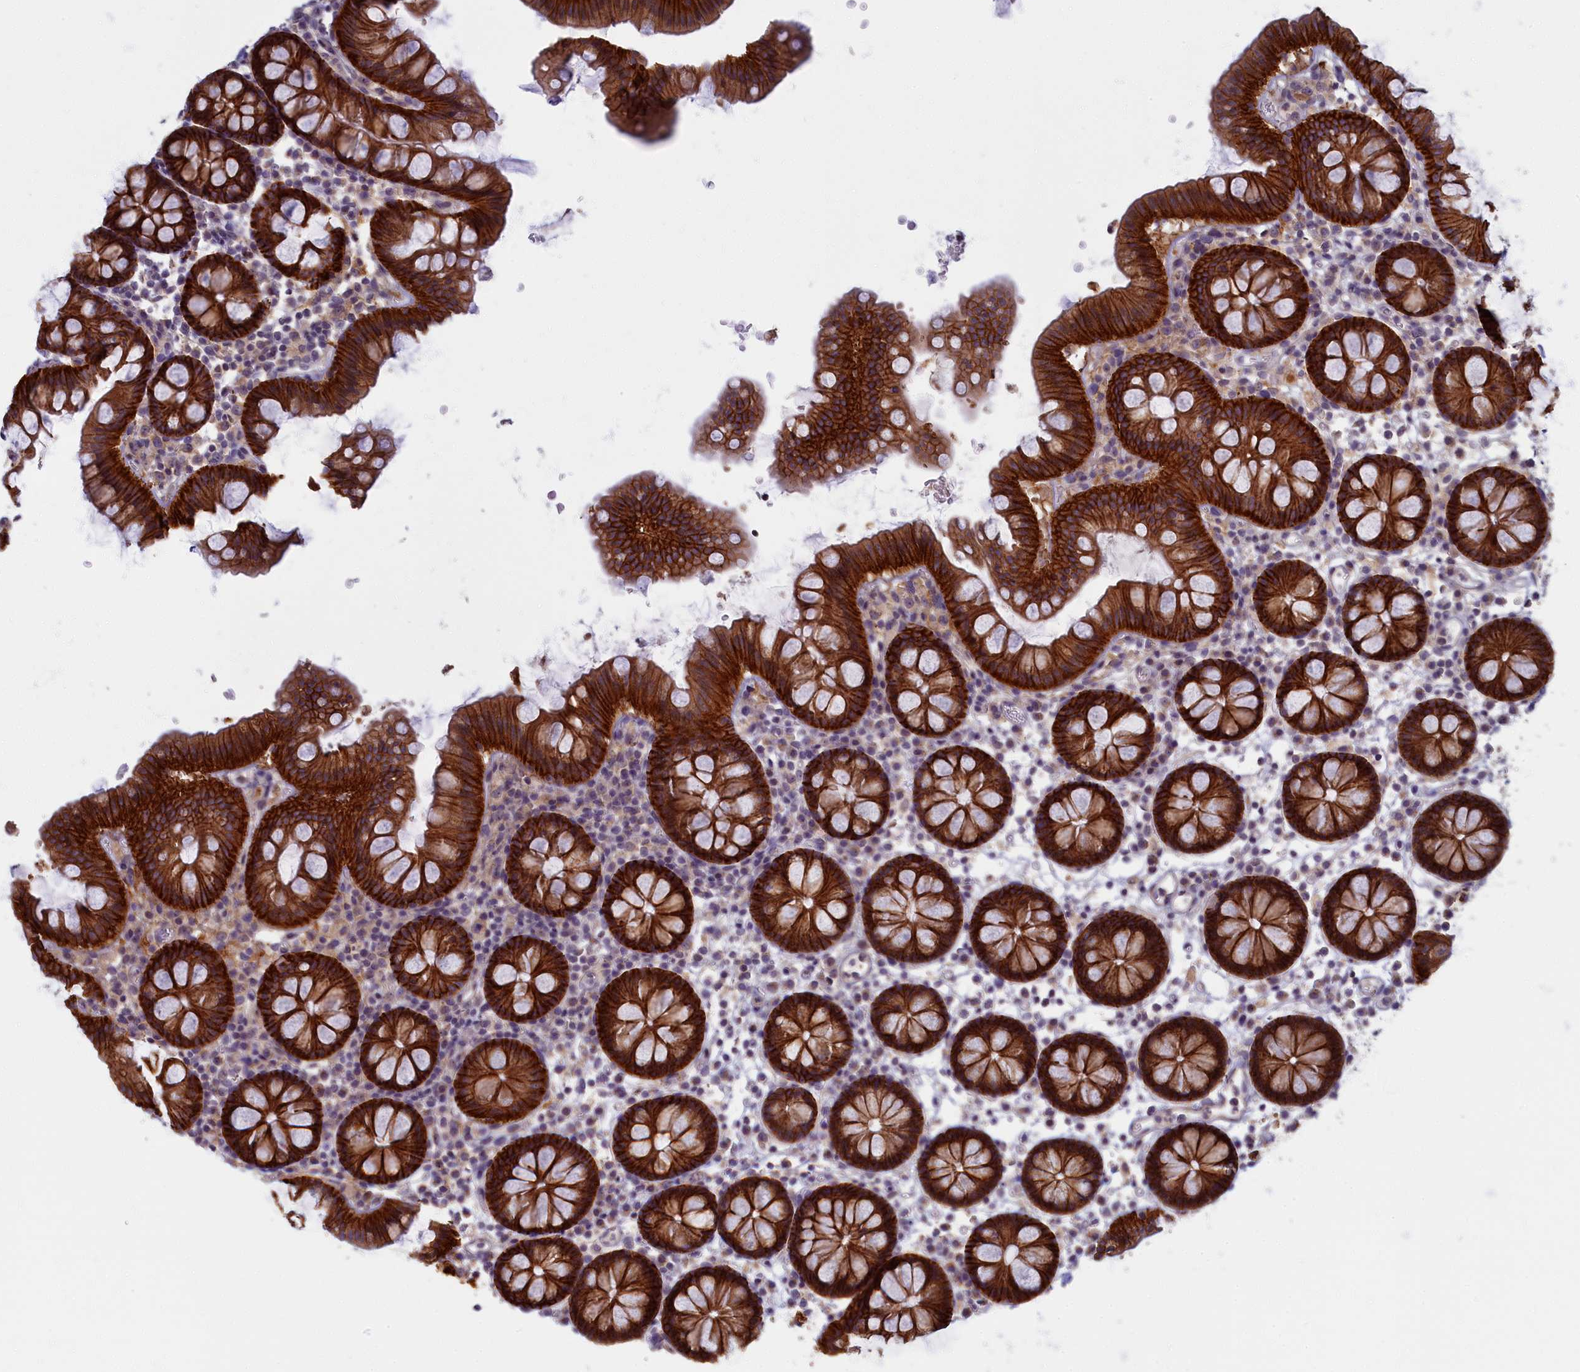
{"staining": {"intensity": "negative", "quantity": "none", "location": "none"}, "tissue": "colon", "cell_type": "Endothelial cells", "image_type": "normal", "snomed": [{"axis": "morphology", "description": "Normal tissue, NOS"}, {"axis": "topography", "description": "Colon"}], "caption": "IHC of unremarkable human colon reveals no staining in endothelial cells. Brightfield microscopy of IHC stained with DAB (3,3'-diaminobenzidine) (brown) and hematoxylin (blue), captured at high magnification.", "gene": "TRPM4", "patient": {"sex": "male", "age": 75}}